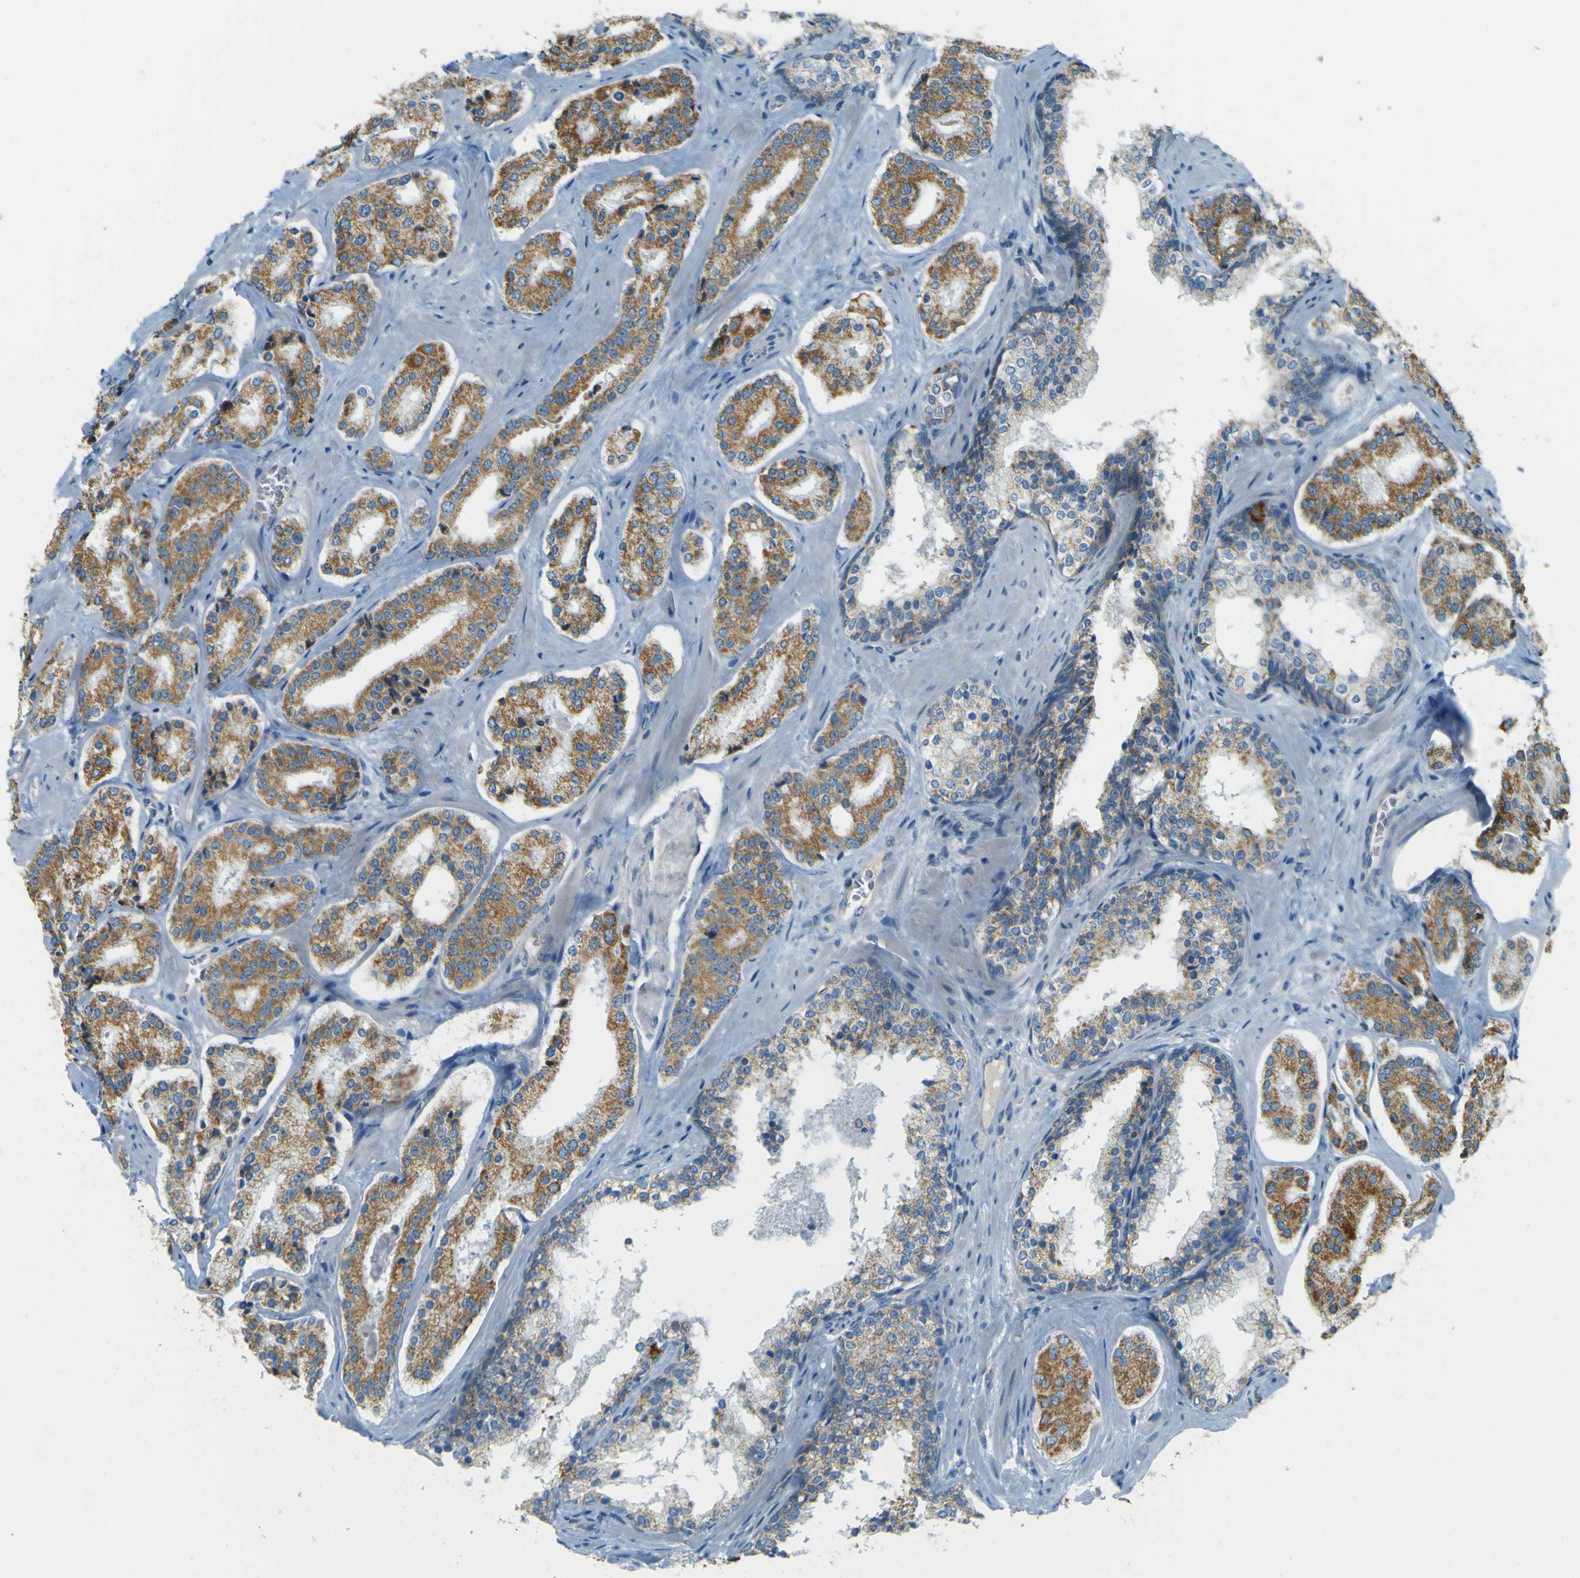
{"staining": {"intensity": "moderate", "quantity": ">75%", "location": "cytoplasmic/membranous"}, "tissue": "prostate cancer", "cell_type": "Tumor cells", "image_type": "cancer", "snomed": [{"axis": "morphology", "description": "Adenocarcinoma, Medium grade"}, {"axis": "topography", "description": "Prostate"}], "caption": "Immunohistochemistry (IHC) image of neoplastic tissue: human medium-grade adenocarcinoma (prostate) stained using immunohistochemistry shows medium levels of moderate protein expression localized specifically in the cytoplasmic/membranous of tumor cells, appearing as a cytoplasmic/membranous brown color.", "gene": "FKTN", "patient": {"sex": "male", "age": 73}}